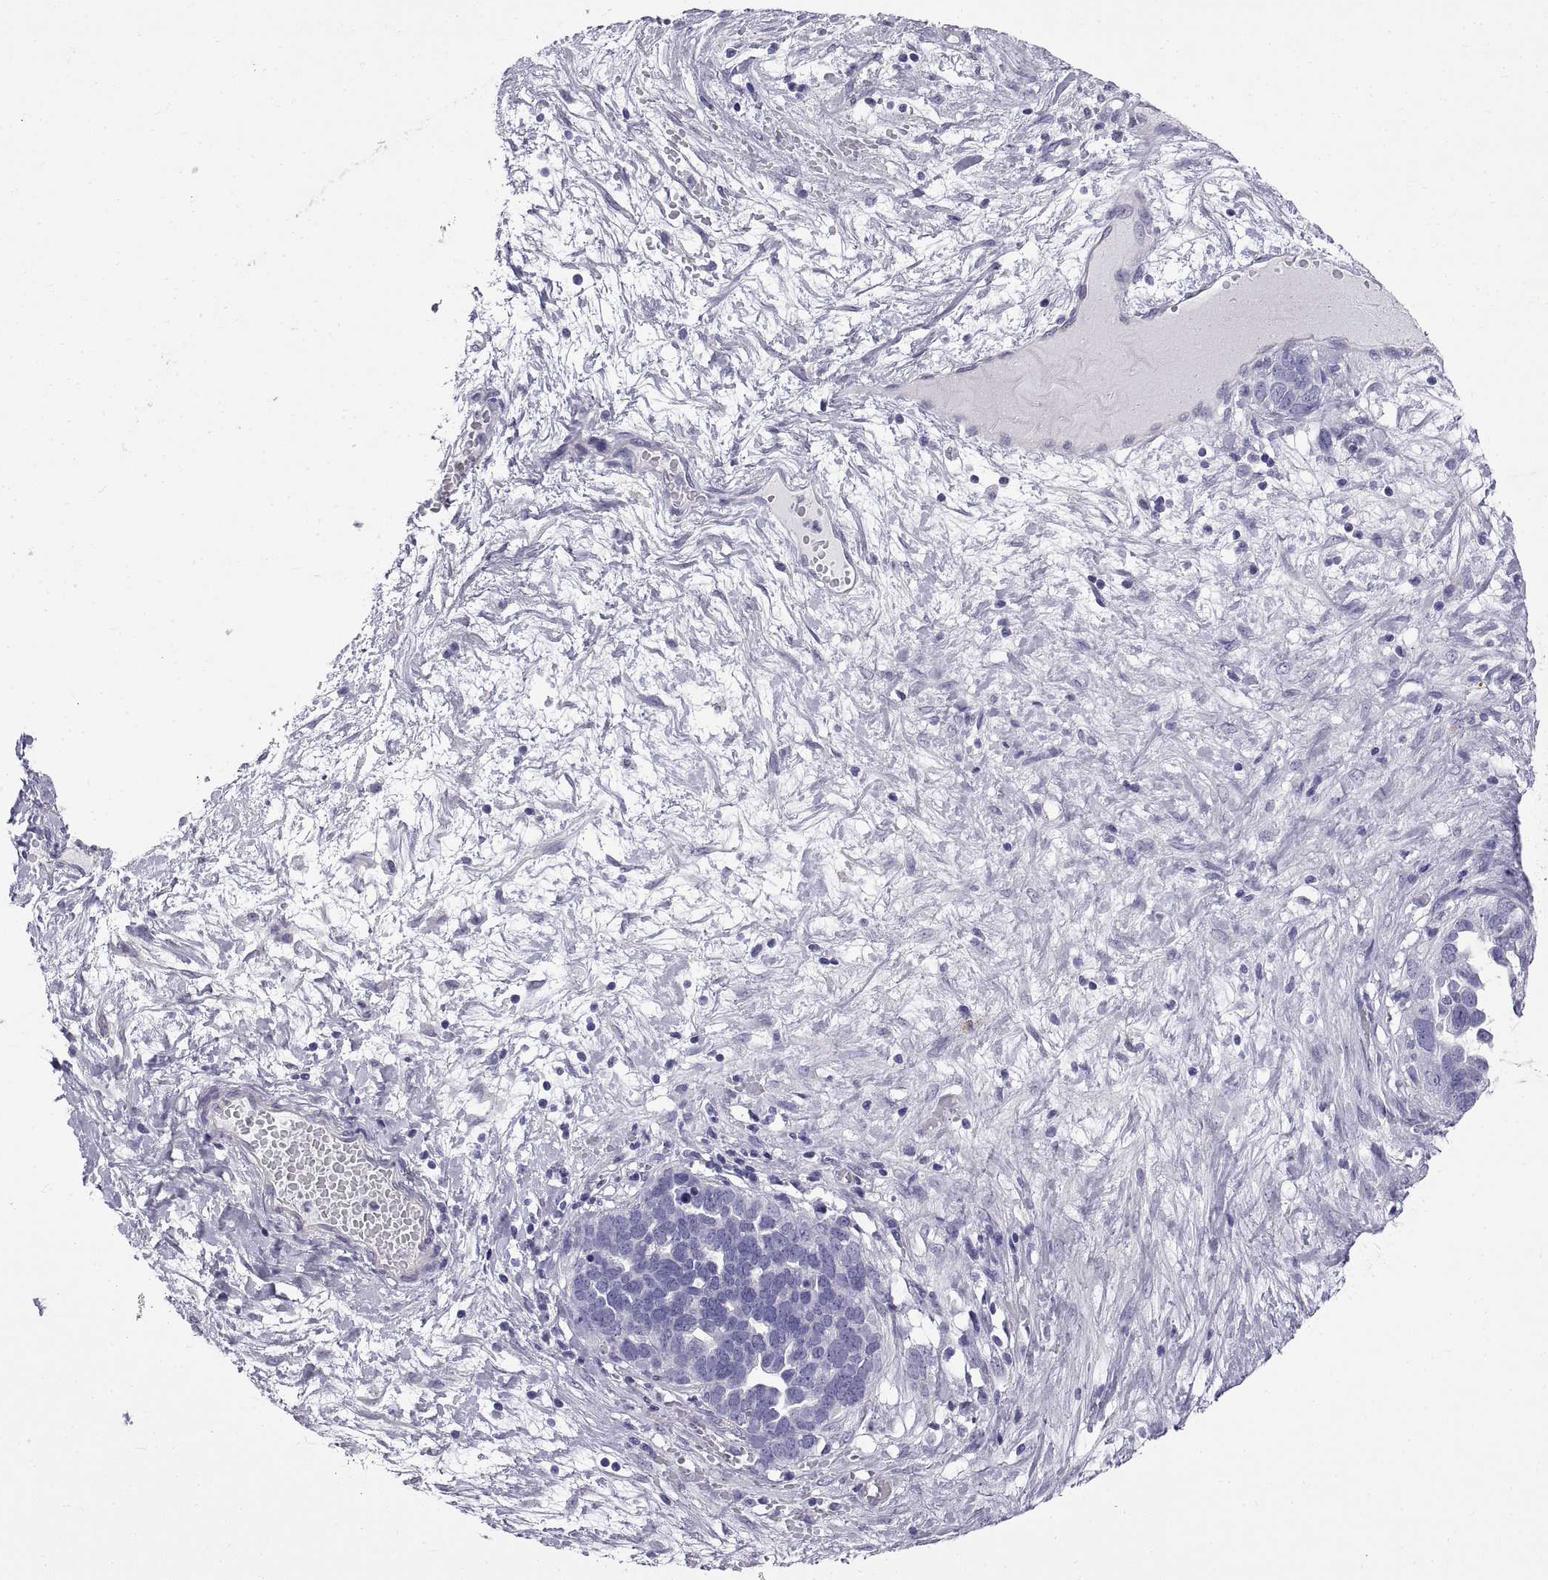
{"staining": {"intensity": "negative", "quantity": "none", "location": "none"}, "tissue": "ovarian cancer", "cell_type": "Tumor cells", "image_type": "cancer", "snomed": [{"axis": "morphology", "description": "Cystadenocarcinoma, serous, NOS"}, {"axis": "topography", "description": "Ovary"}], "caption": "Immunohistochemistry (IHC) of serous cystadenocarcinoma (ovarian) displays no staining in tumor cells.", "gene": "SPDYE1", "patient": {"sex": "female", "age": 54}}